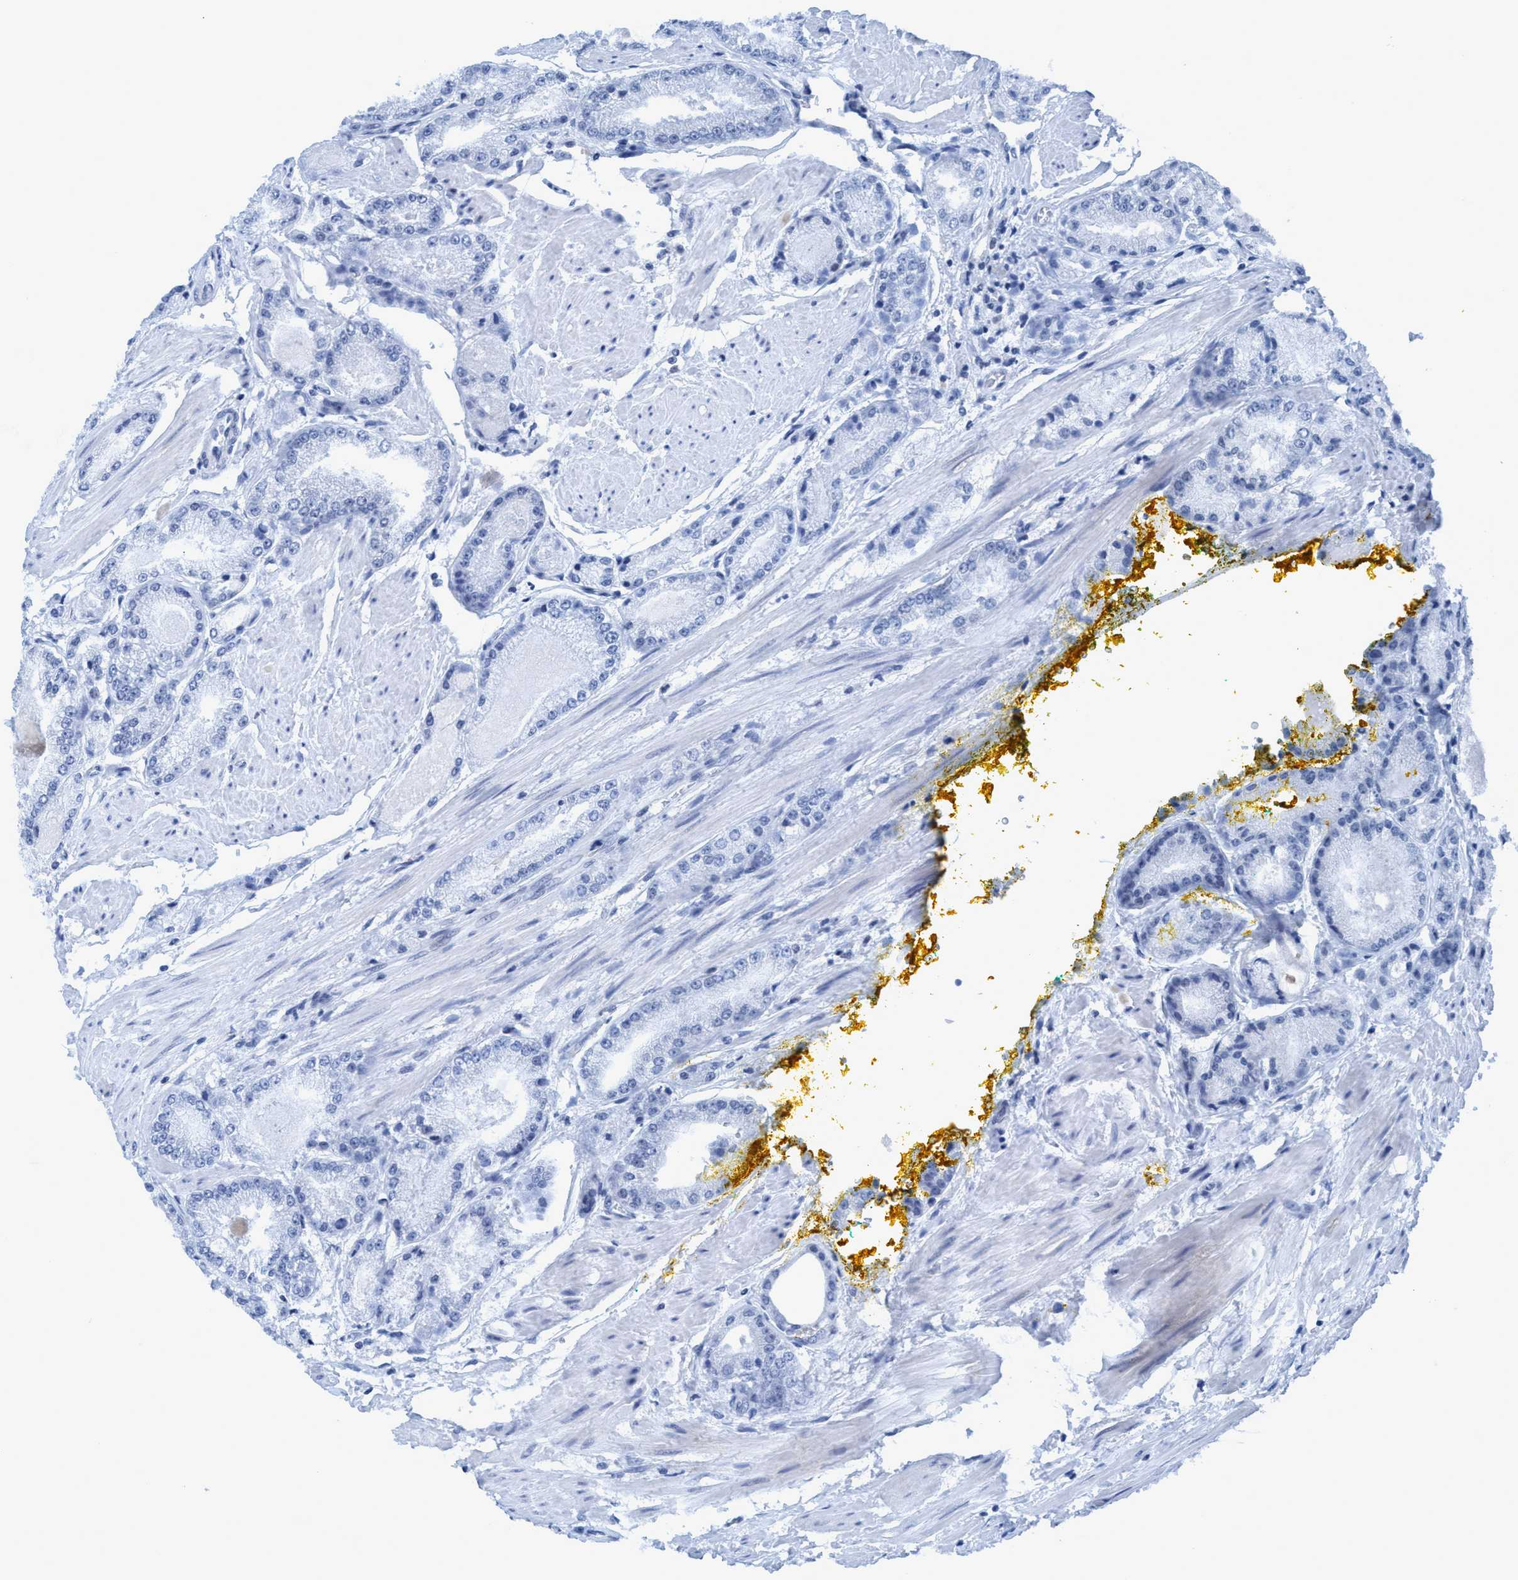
{"staining": {"intensity": "negative", "quantity": "none", "location": "none"}, "tissue": "prostate cancer", "cell_type": "Tumor cells", "image_type": "cancer", "snomed": [{"axis": "morphology", "description": "Adenocarcinoma, High grade"}, {"axis": "topography", "description": "Prostate"}], "caption": "This histopathology image is of prostate adenocarcinoma (high-grade) stained with immunohistochemistry (IHC) to label a protein in brown with the nuclei are counter-stained blue. There is no expression in tumor cells.", "gene": "DNAI1", "patient": {"sex": "male", "age": 50}}